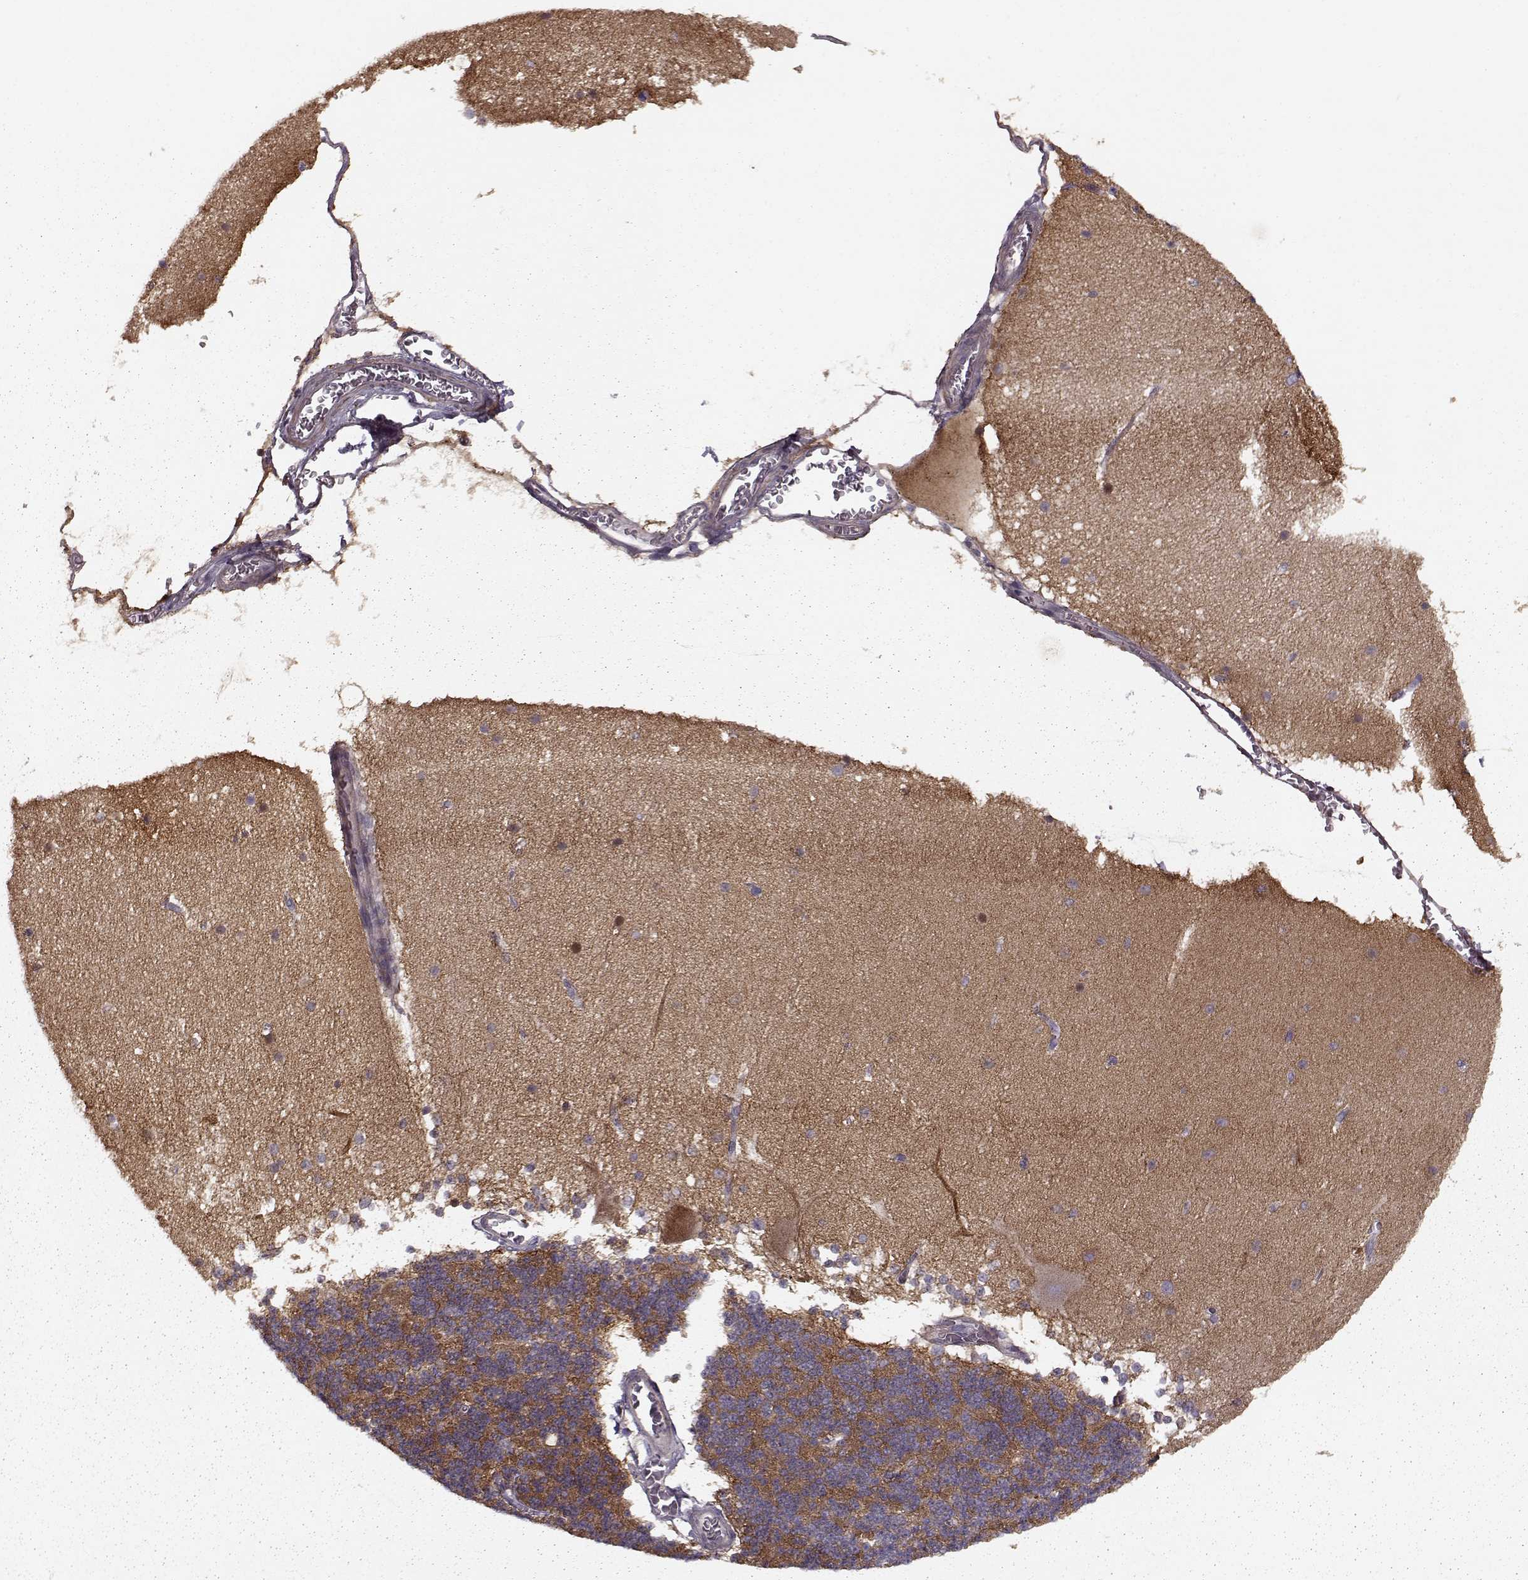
{"staining": {"intensity": "moderate", "quantity": "<25%", "location": "cytoplasmic/membranous"}, "tissue": "cerebellum", "cell_type": "Cells in granular layer", "image_type": "normal", "snomed": [{"axis": "morphology", "description": "Normal tissue, NOS"}, {"axis": "topography", "description": "Cerebellum"}], "caption": "Cells in granular layer reveal low levels of moderate cytoplasmic/membranous expression in about <25% of cells in benign human cerebellum.", "gene": "MTR", "patient": {"sex": "female", "age": 19}}